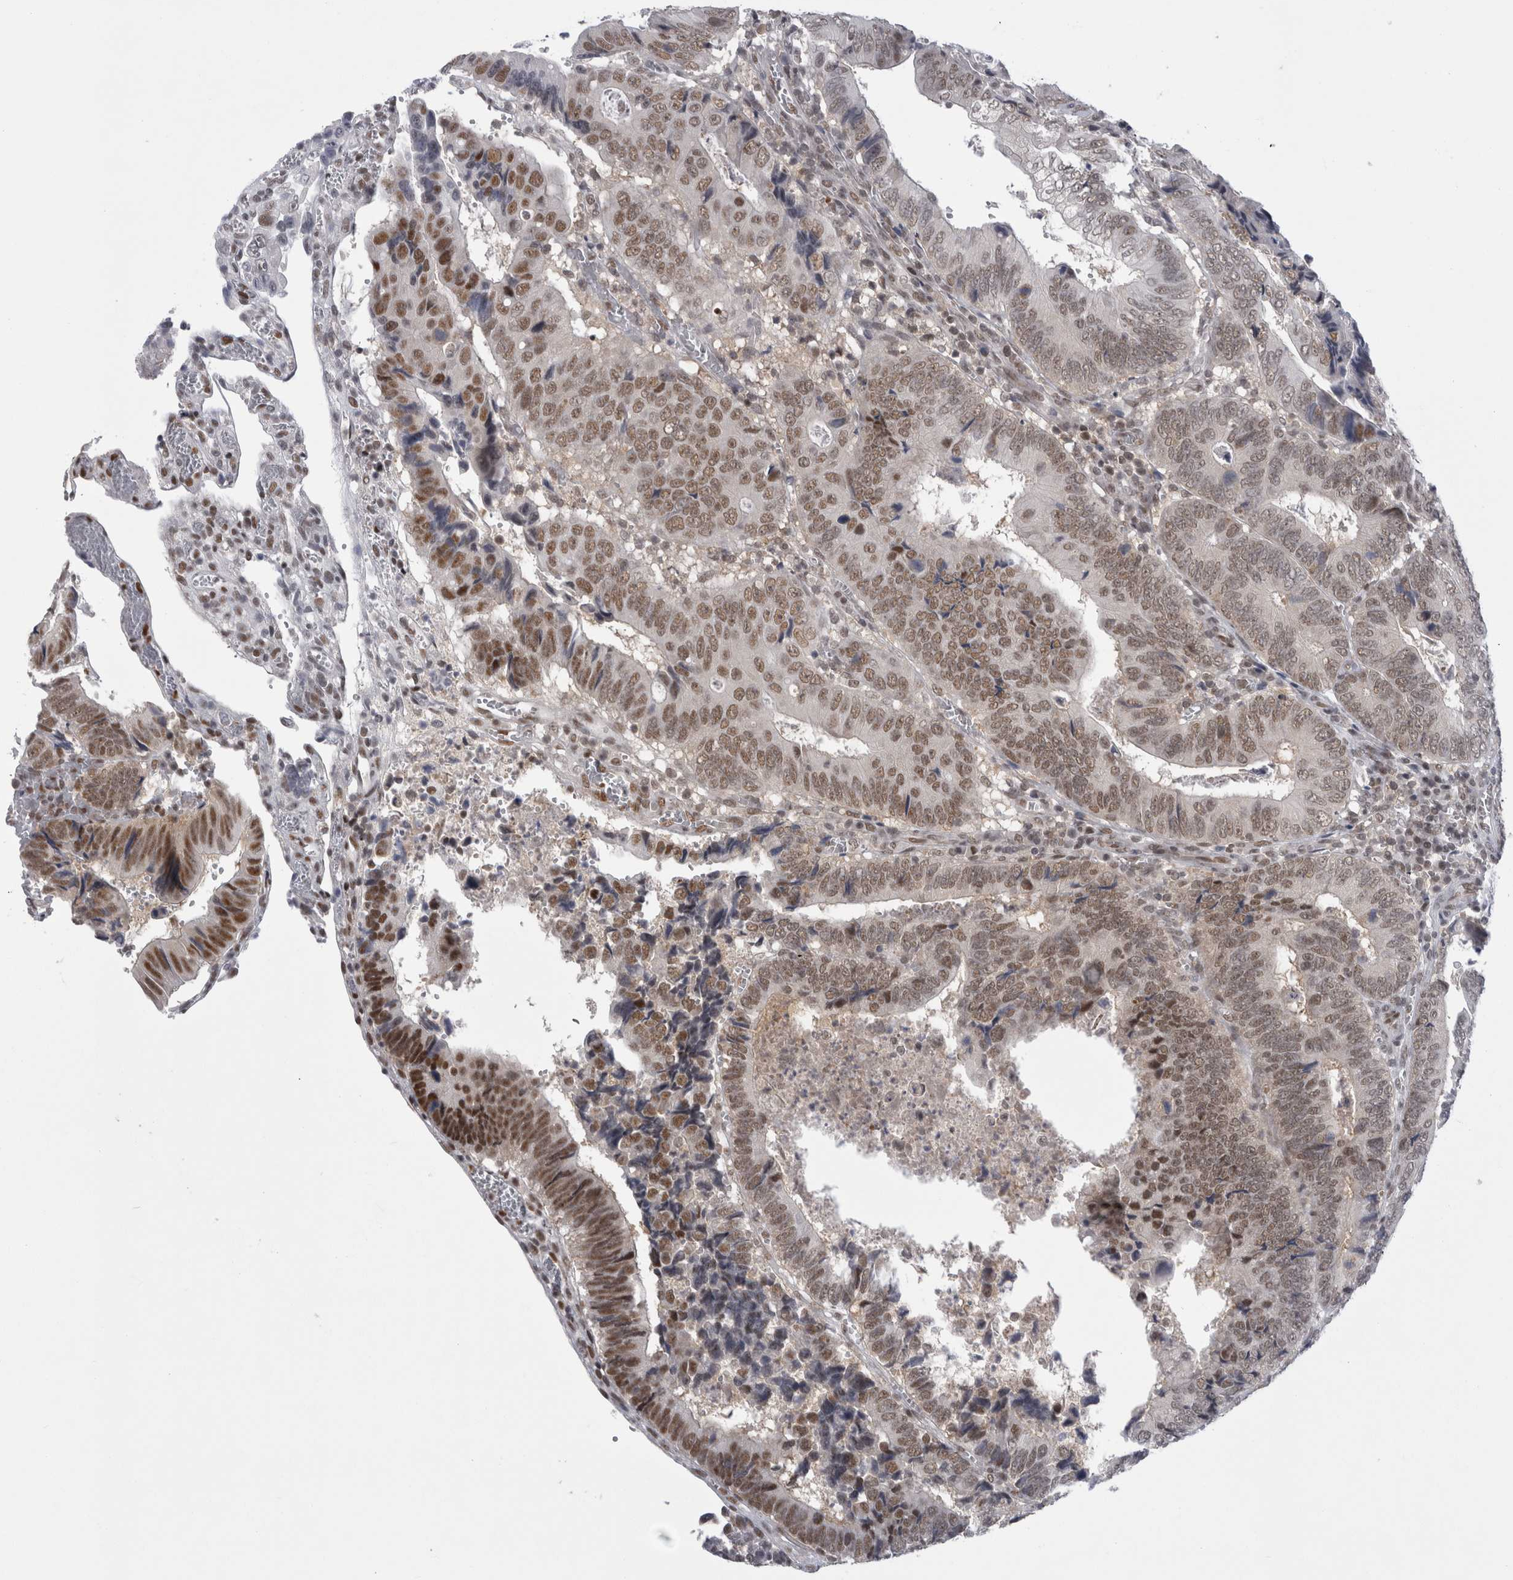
{"staining": {"intensity": "moderate", "quantity": ">75%", "location": "nuclear"}, "tissue": "colorectal cancer", "cell_type": "Tumor cells", "image_type": "cancer", "snomed": [{"axis": "morphology", "description": "Inflammation, NOS"}, {"axis": "morphology", "description": "Adenocarcinoma, NOS"}, {"axis": "topography", "description": "Colon"}], "caption": "Human adenocarcinoma (colorectal) stained with a protein marker demonstrates moderate staining in tumor cells.", "gene": "PSMB2", "patient": {"sex": "male", "age": 72}}